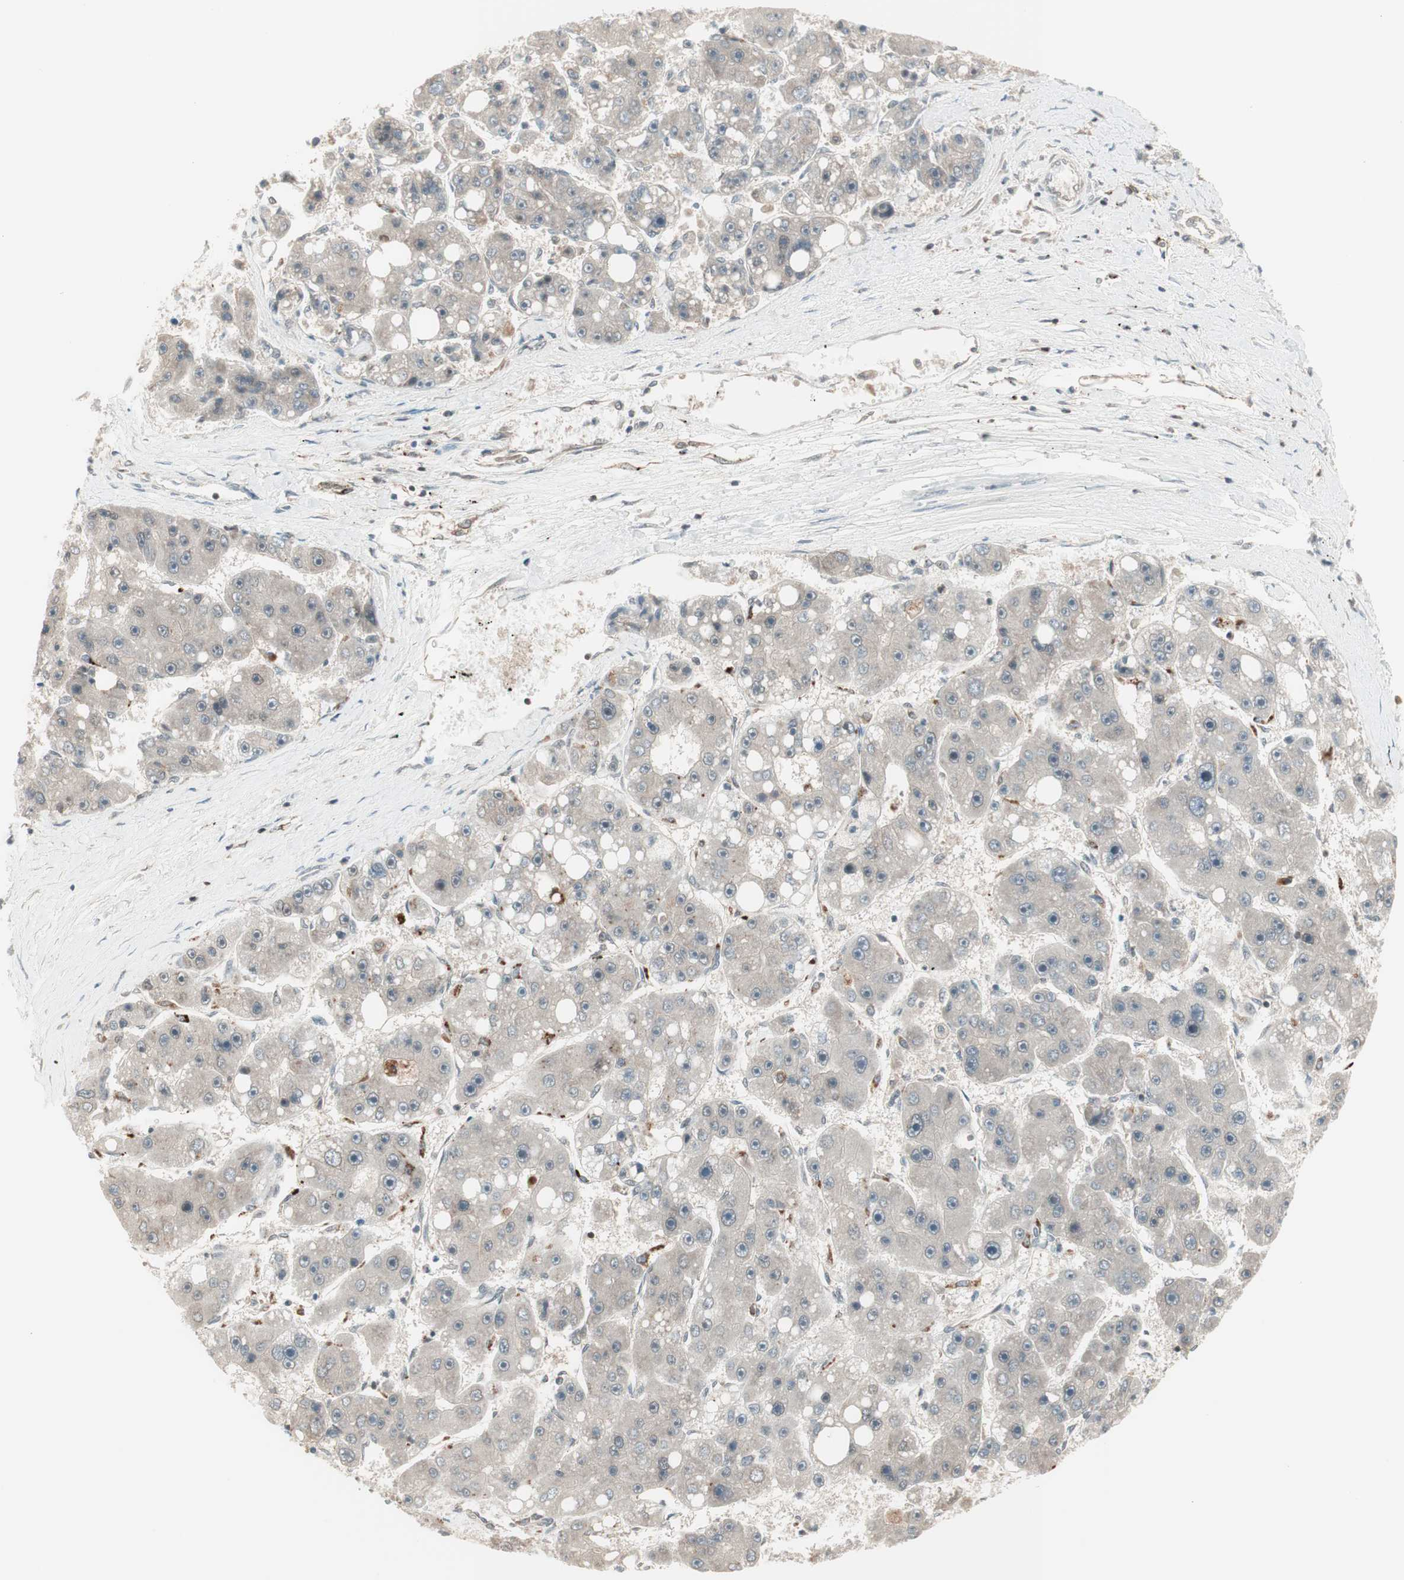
{"staining": {"intensity": "weak", "quantity": "<25%", "location": "cytoplasmic/membranous"}, "tissue": "liver cancer", "cell_type": "Tumor cells", "image_type": "cancer", "snomed": [{"axis": "morphology", "description": "Carcinoma, Hepatocellular, NOS"}, {"axis": "topography", "description": "Liver"}], "caption": "Tumor cells are negative for brown protein staining in liver hepatocellular carcinoma. Nuclei are stained in blue.", "gene": "UBE2I", "patient": {"sex": "female", "age": 61}}